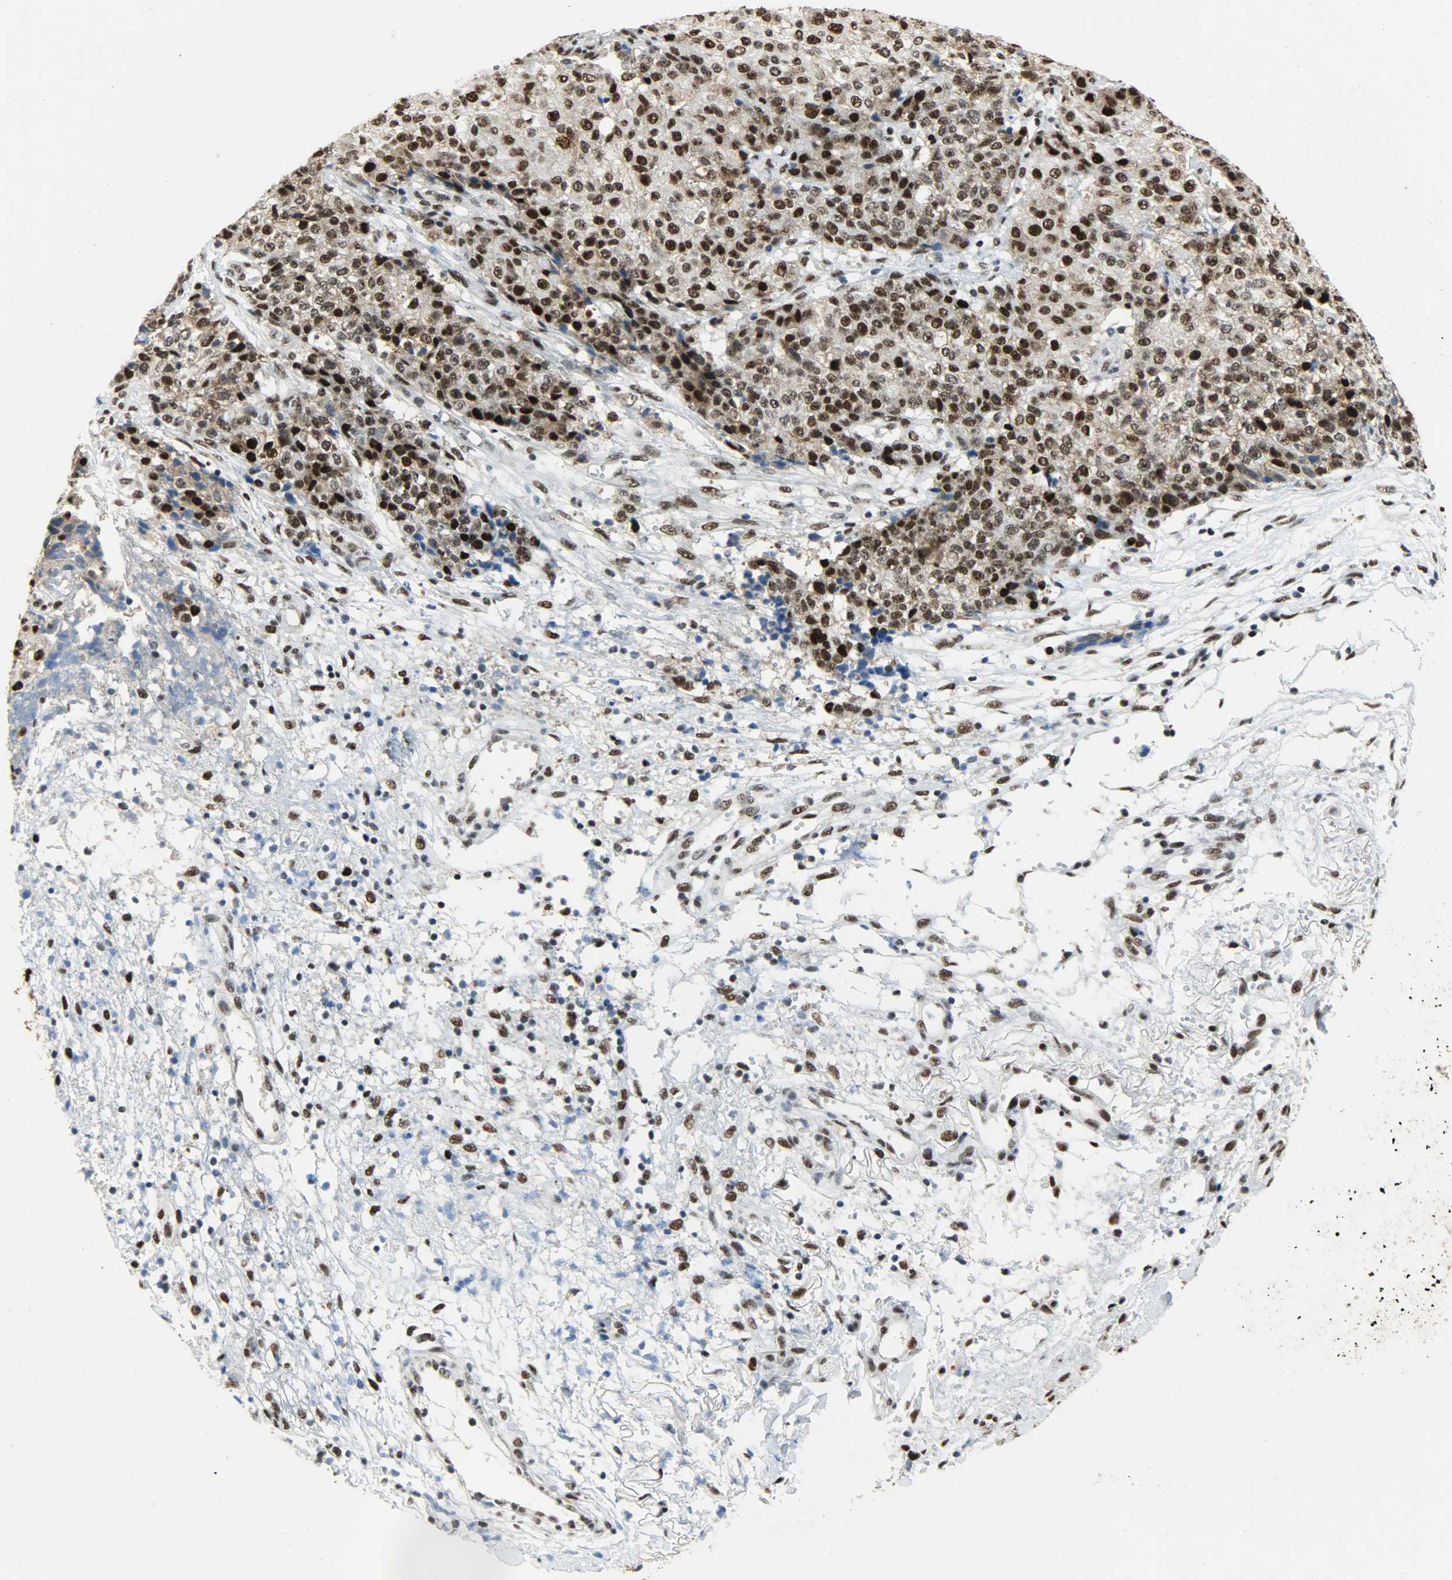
{"staining": {"intensity": "strong", "quantity": ">75%", "location": "cytoplasmic/membranous,nuclear"}, "tissue": "ovarian cancer", "cell_type": "Tumor cells", "image_type": "cancer", "snomed": [{"axis": "morphology", "description": "Carcinoma, endometroid"}, {"axis": "topography", "description": "Ovary"}], "caption": "Strong cytoplasmic/membranous and nuclear protein staining is appreciated in approximately >75% of tumor cells in ovarian cancer.", "gene": "SSB", "patient": {"sex": "female", "age": 42}}